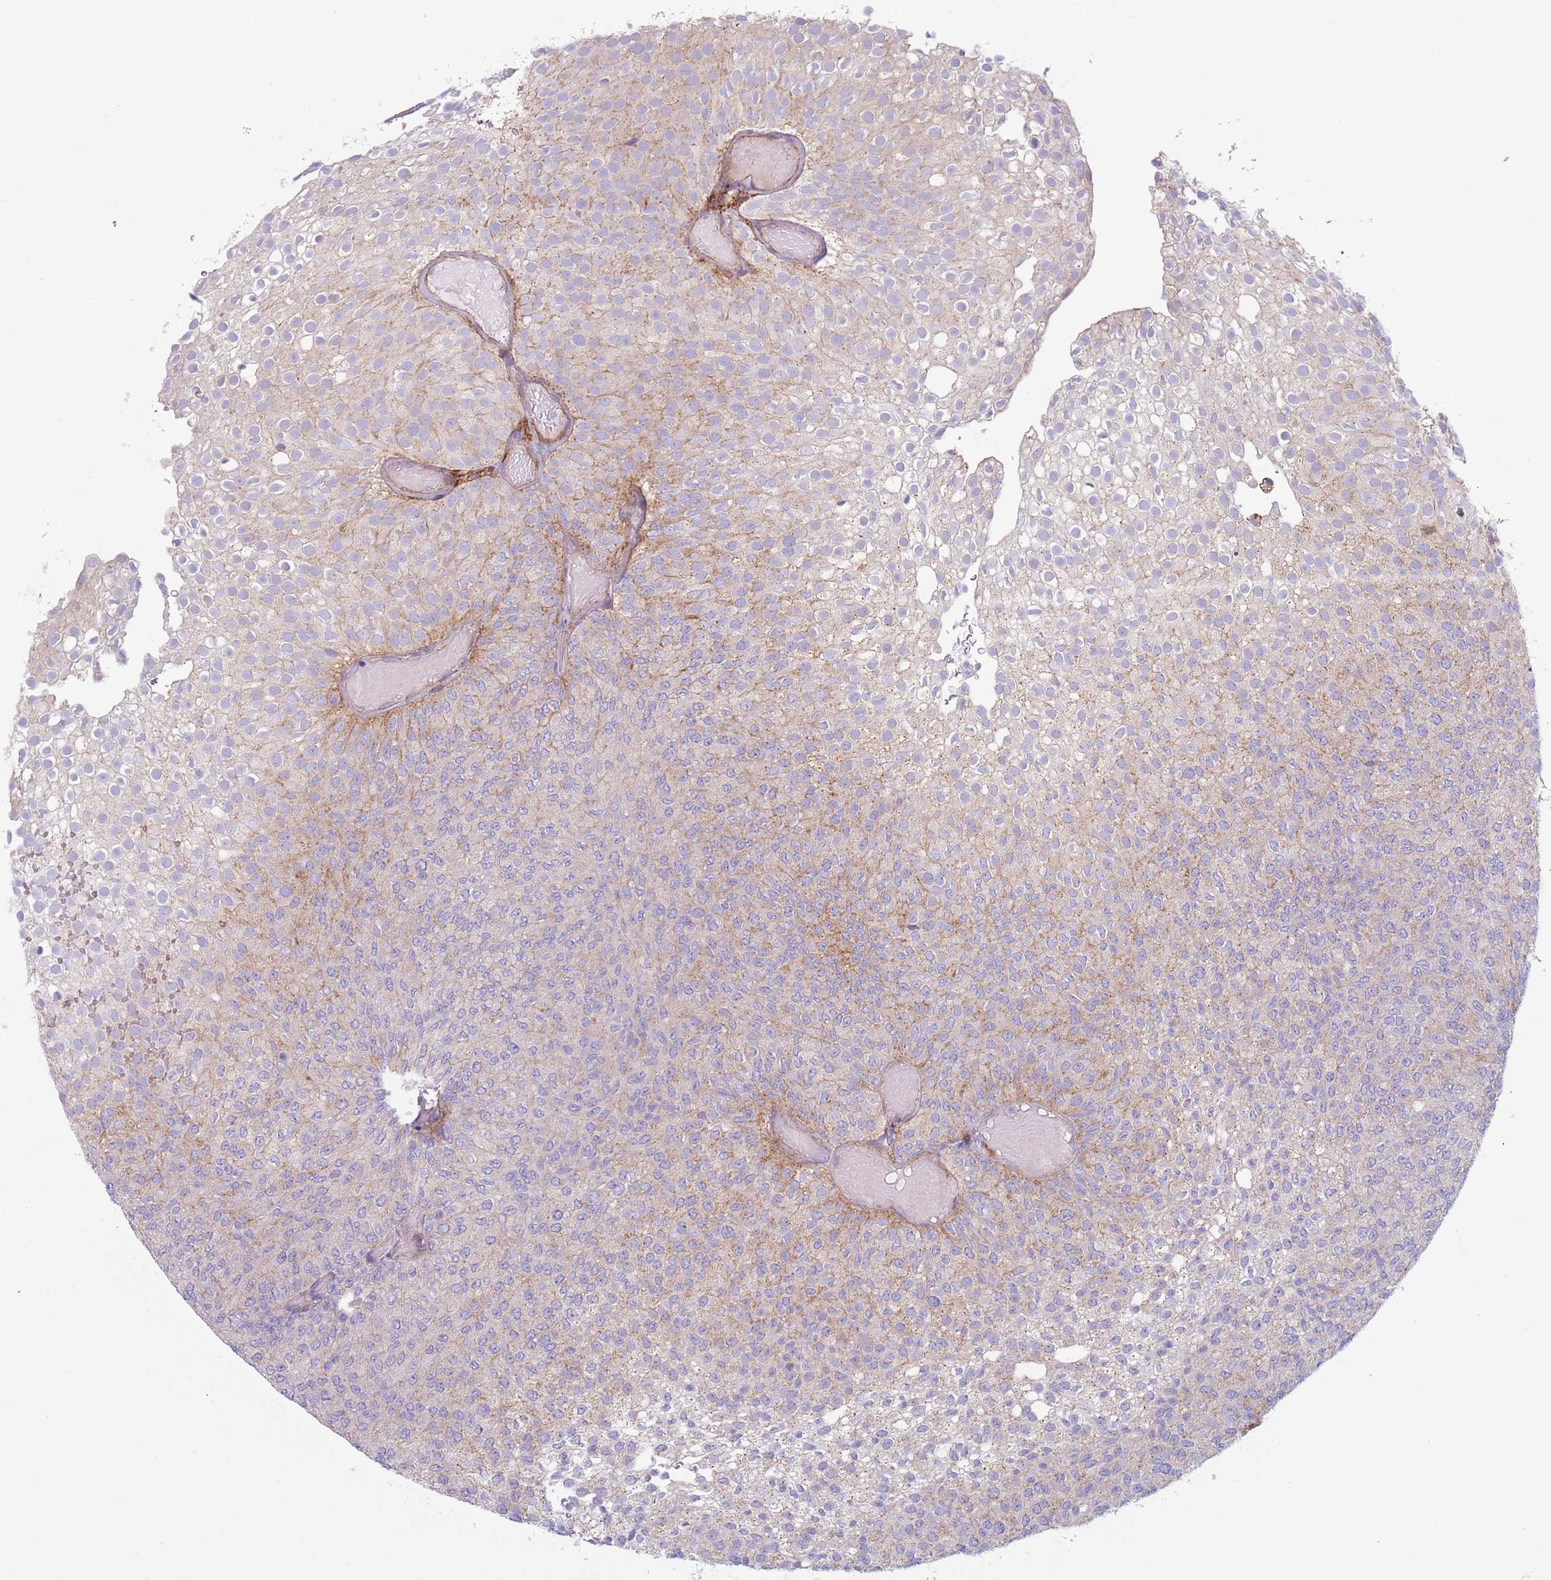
{"staining": {"intensity": "negative", "quantity": "none", "location": "none"}, "tissue": "urothelial cancer", "cell_type": "Tumor cells", "image_type": "cancer", "snomed": [{"axis": "morphology", "description": "Urothelial carcinoma, Low grade"}, {"axis": "topography", "description": "Urinary bladder"}], "caption": "This is a image of immunohistochemistry (IHC) staining of urothelial cancer, which shows no positivity in tumor cells.", "gene": "SNX6", "patient": {"sex": "male", "age": 78}}